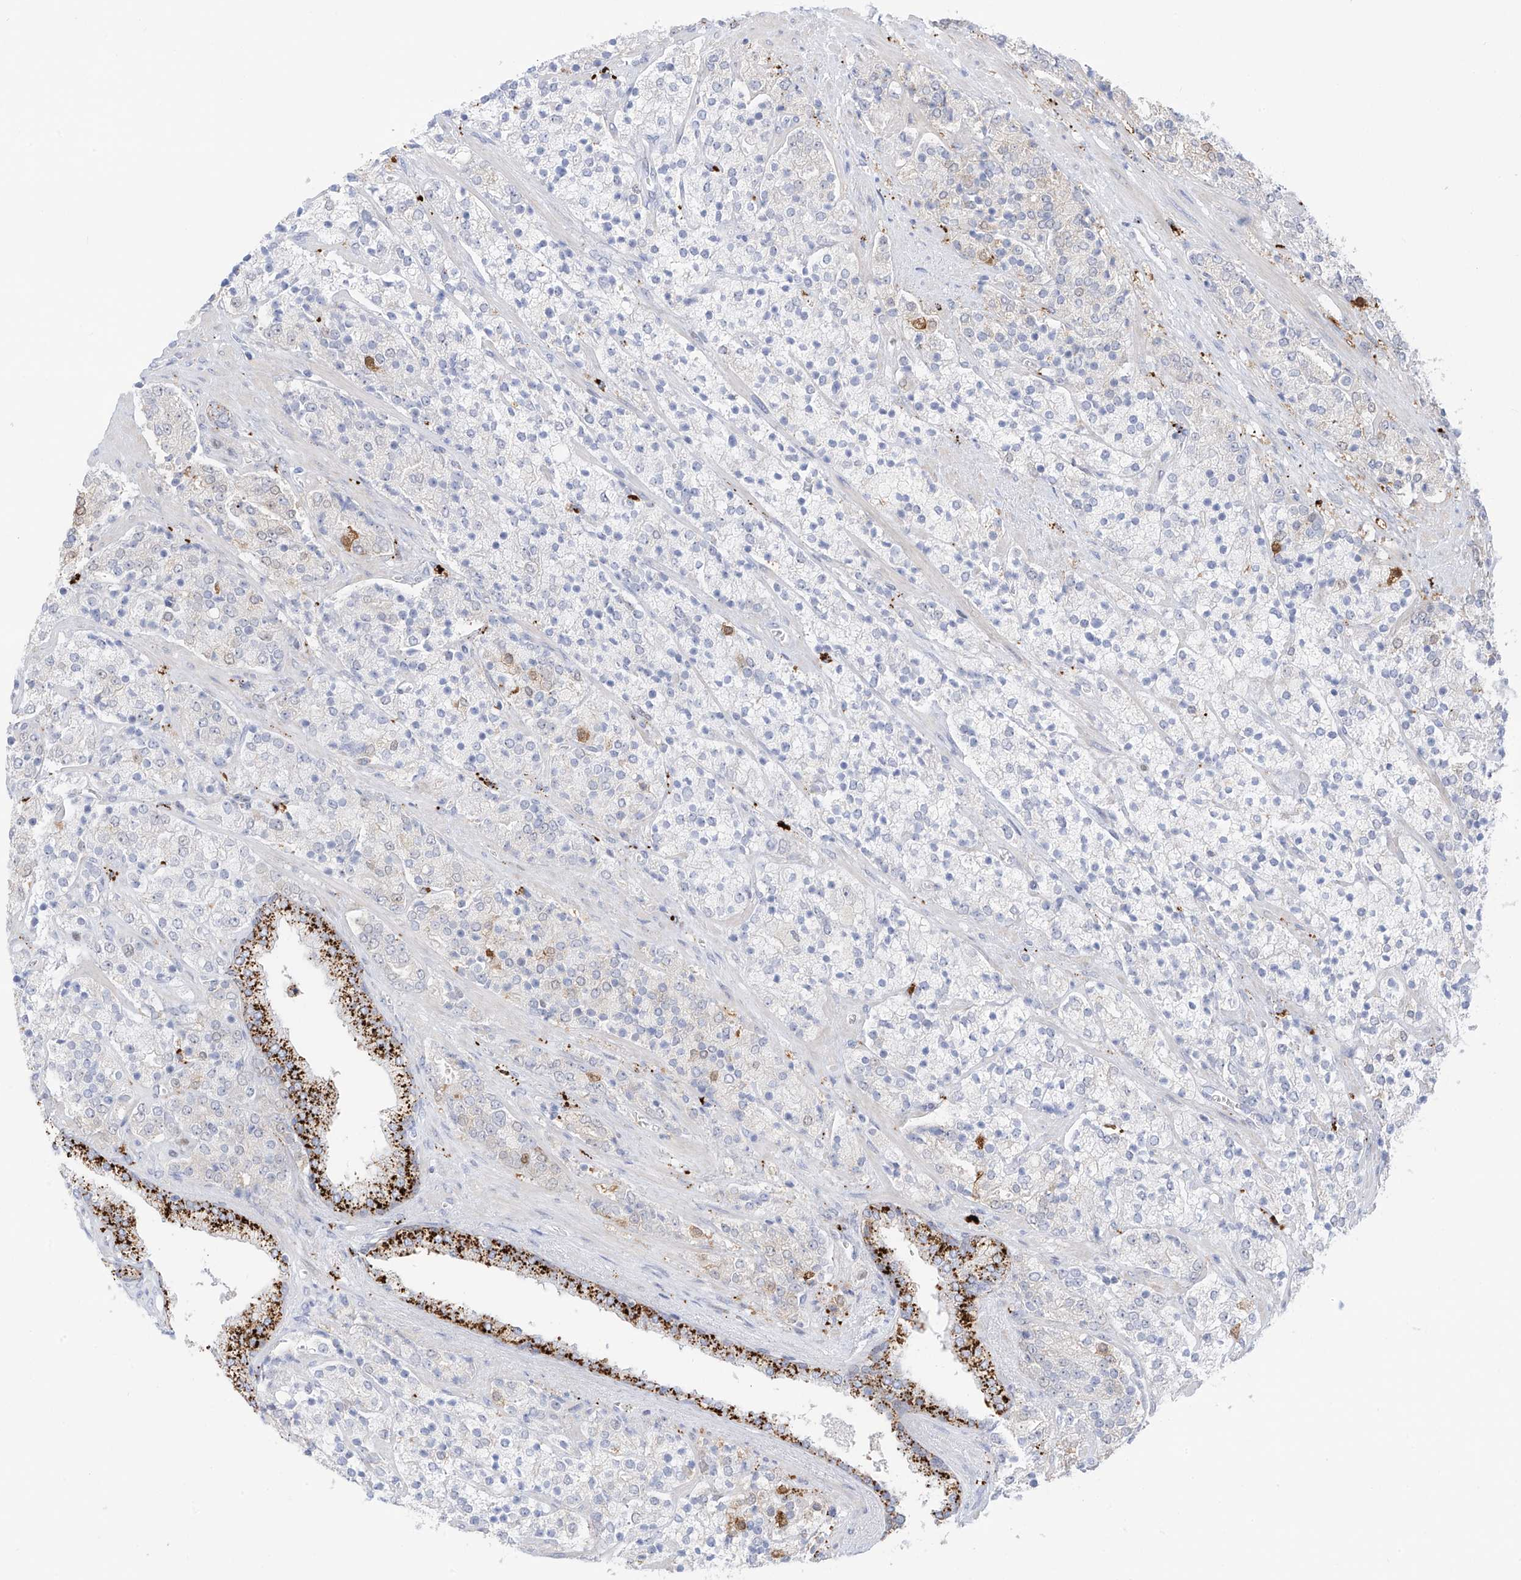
{"staining": {"intensity": "negative", "quantity": "none", "location": "none"}, "tissue": "prostate cancer", "cell_type": "Tumor cells", "image_type": "cancer", "snomed": [{"axis": "morphology", "description": "Adenocarcinoma, High grade"}, {"axis": "topography", "description": "Prostate"}], "caption": "IHC photomicrograph of neoplastic tissue: human prostate cancer (high-grade adenocarcinoma) stained with DAB (3,3'-diaminobenzidine) reveals no significant protein expression in tumor cells. The staining is performed using DAB (3,3'-diaminobenzidine) brown chromogen with nuclei counter-stained in using hematoxylin.", "gene": "PSPH", "patient": {"sex": "male", "age": 71}}